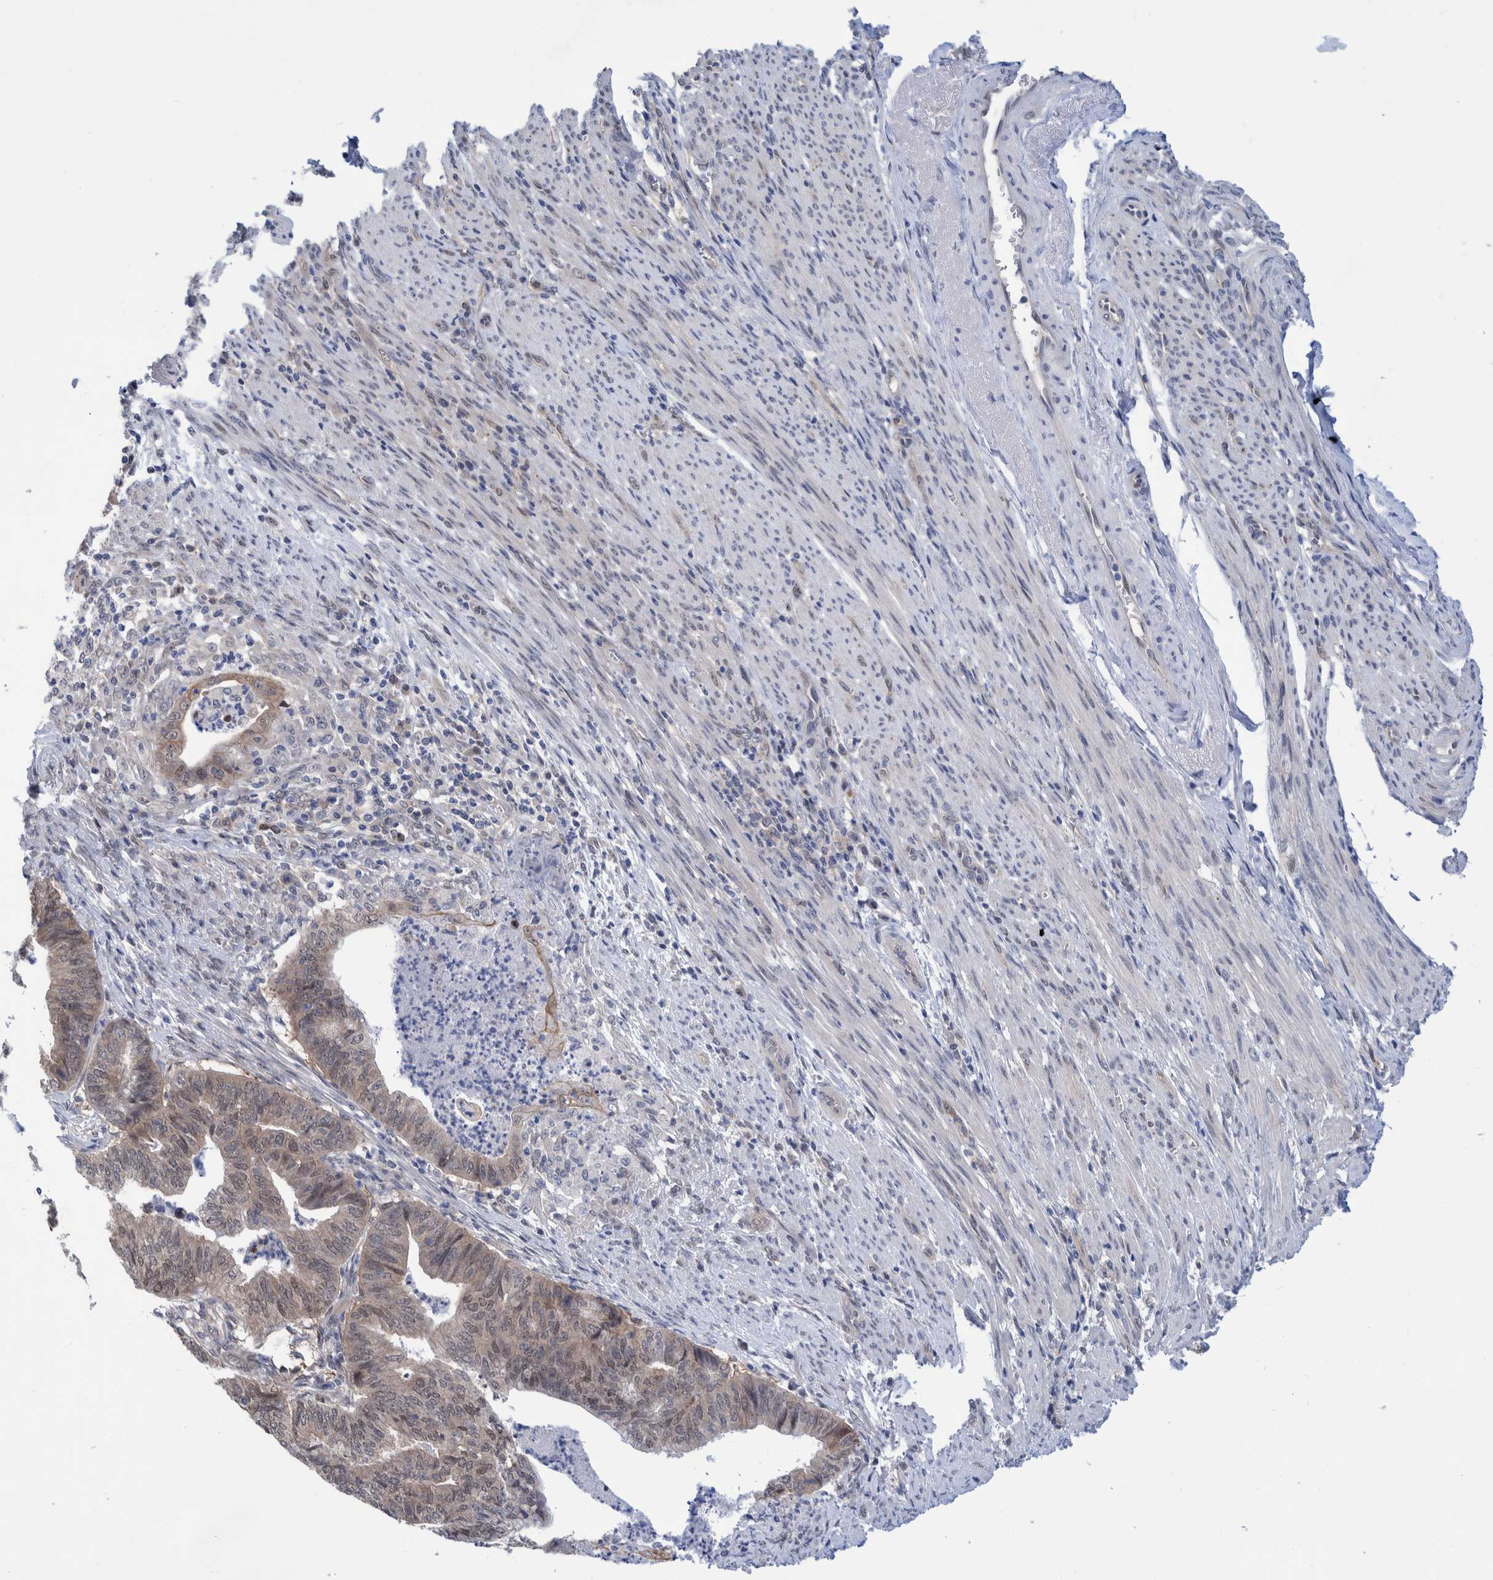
{"staining": {"intensity": "weak", "quantity": ">75%", "location": "cytoplasmic/membranous,nuclear"}, "tissue": "endometrial cancer", "cell_type": "Tumor cells", "image_type": "cancer", "snomed": [{"axis": "morphology", "description": "Polyp, NOS"}, {"axis": "morphology", "description": "Adenocarcinoma, NOS"}, {"axis": "morphology", "description": "Adenoma, NOS"}, {"axis": "topography", "description": "Endometrium"}], "caption": "Protein analysis of endometrial adenocarcinoma tissue exhibits weak cytoplasmic/membranous and nuclear expression in about >75% of tumor cells.", "gene": "PFAS", "patient": {"sex": "female", "age": 79}}